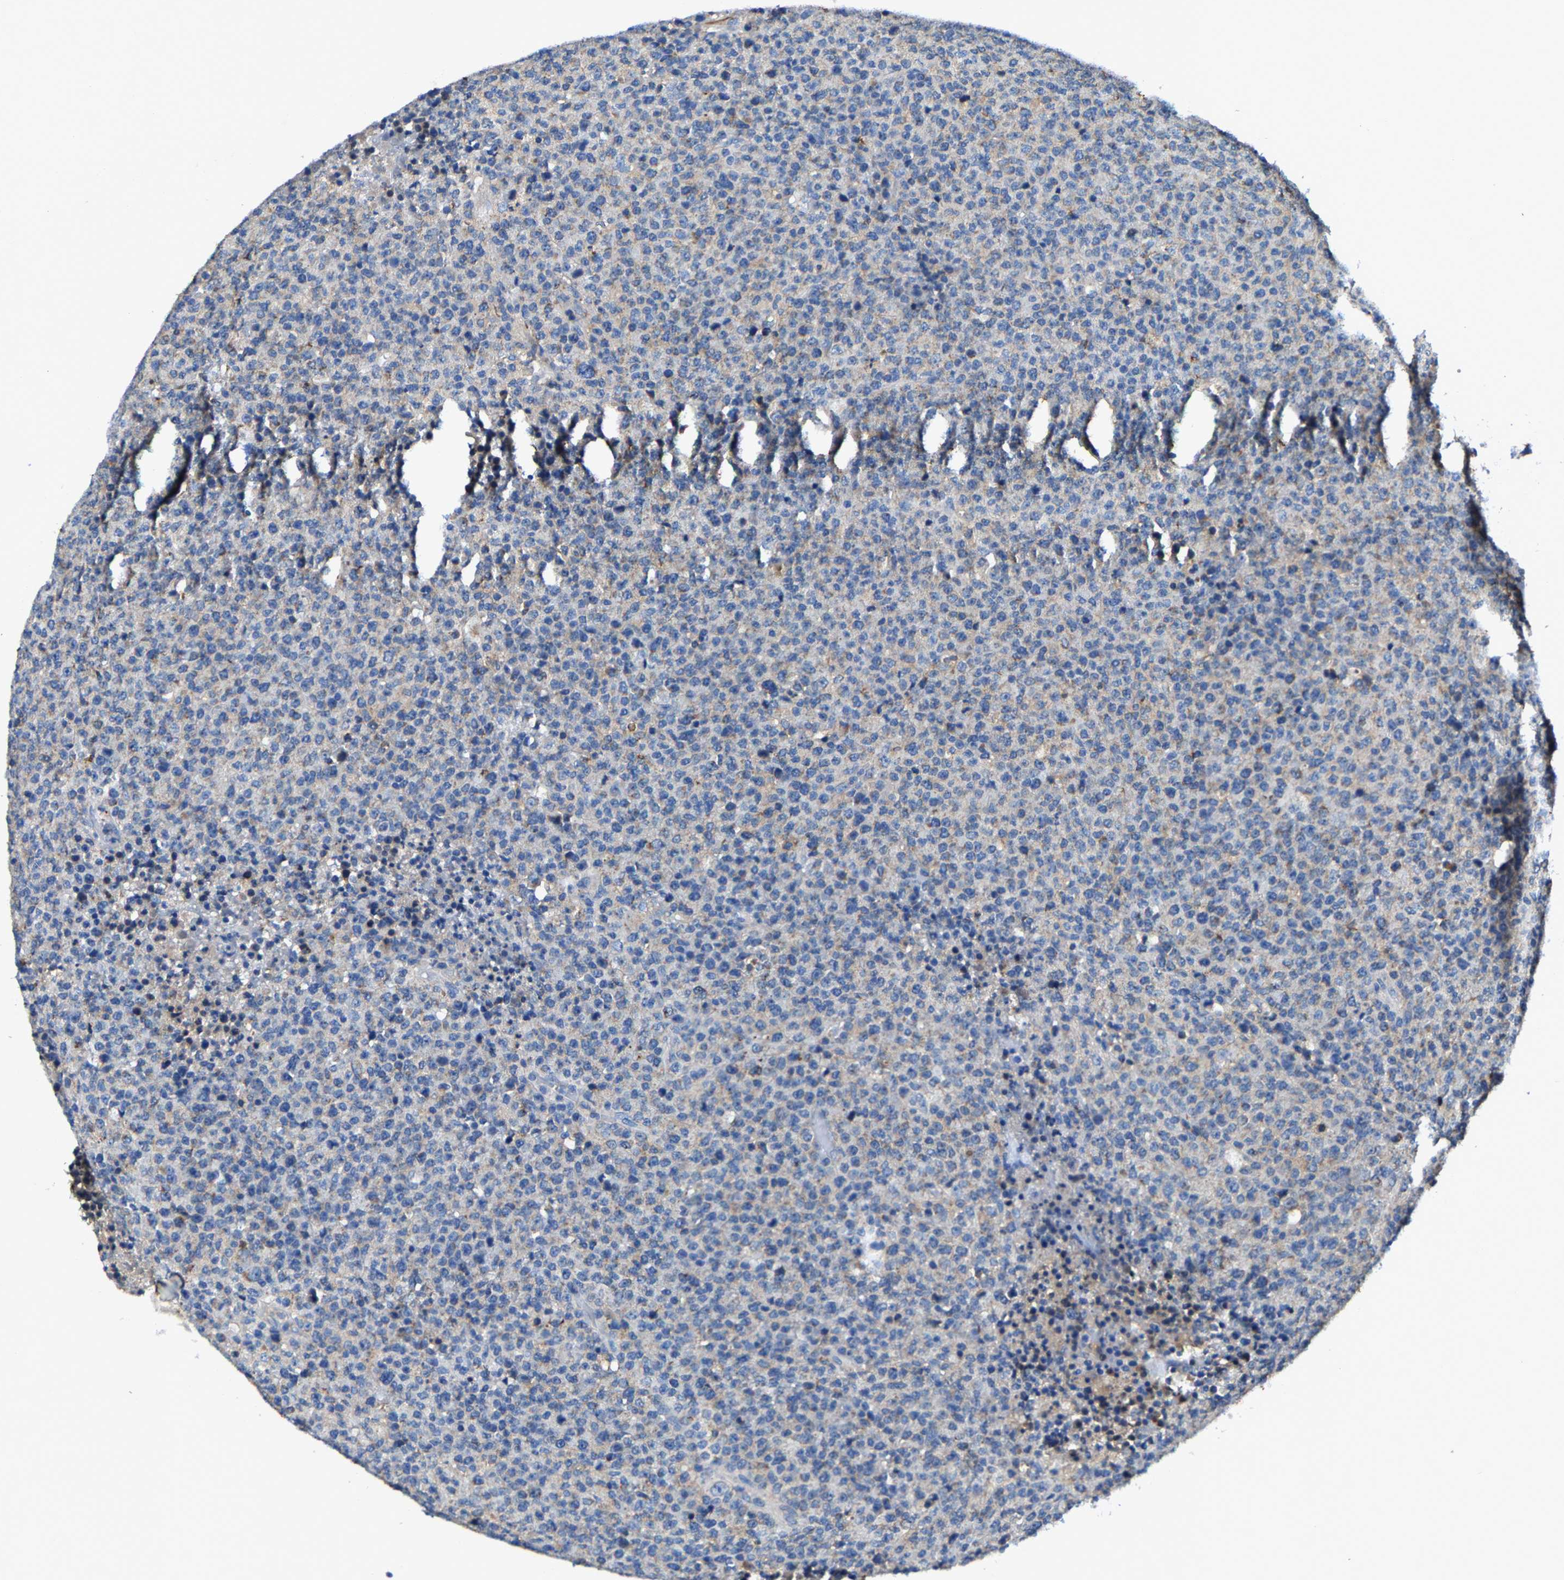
{"staining": {"intensity": "negative", "quantity": "none", "location": "none"}, "tissue": "lymphoma", "cell_type": "Tumor cells", "image_type": "cancer", "snomed": [{"axis": "morphology", "description": "Malignant lymphoma, non-Hodgkin's type, High grade"}, {"axis": "topography", "description": "Lymph node"}], "caption": "Lymphoma stained for a protein using immunohistochemistry (IHC) demonstrates no expression tumor cells.", "gene": "SLC25A25", "patient": {"sex": "male", "age": 13}}